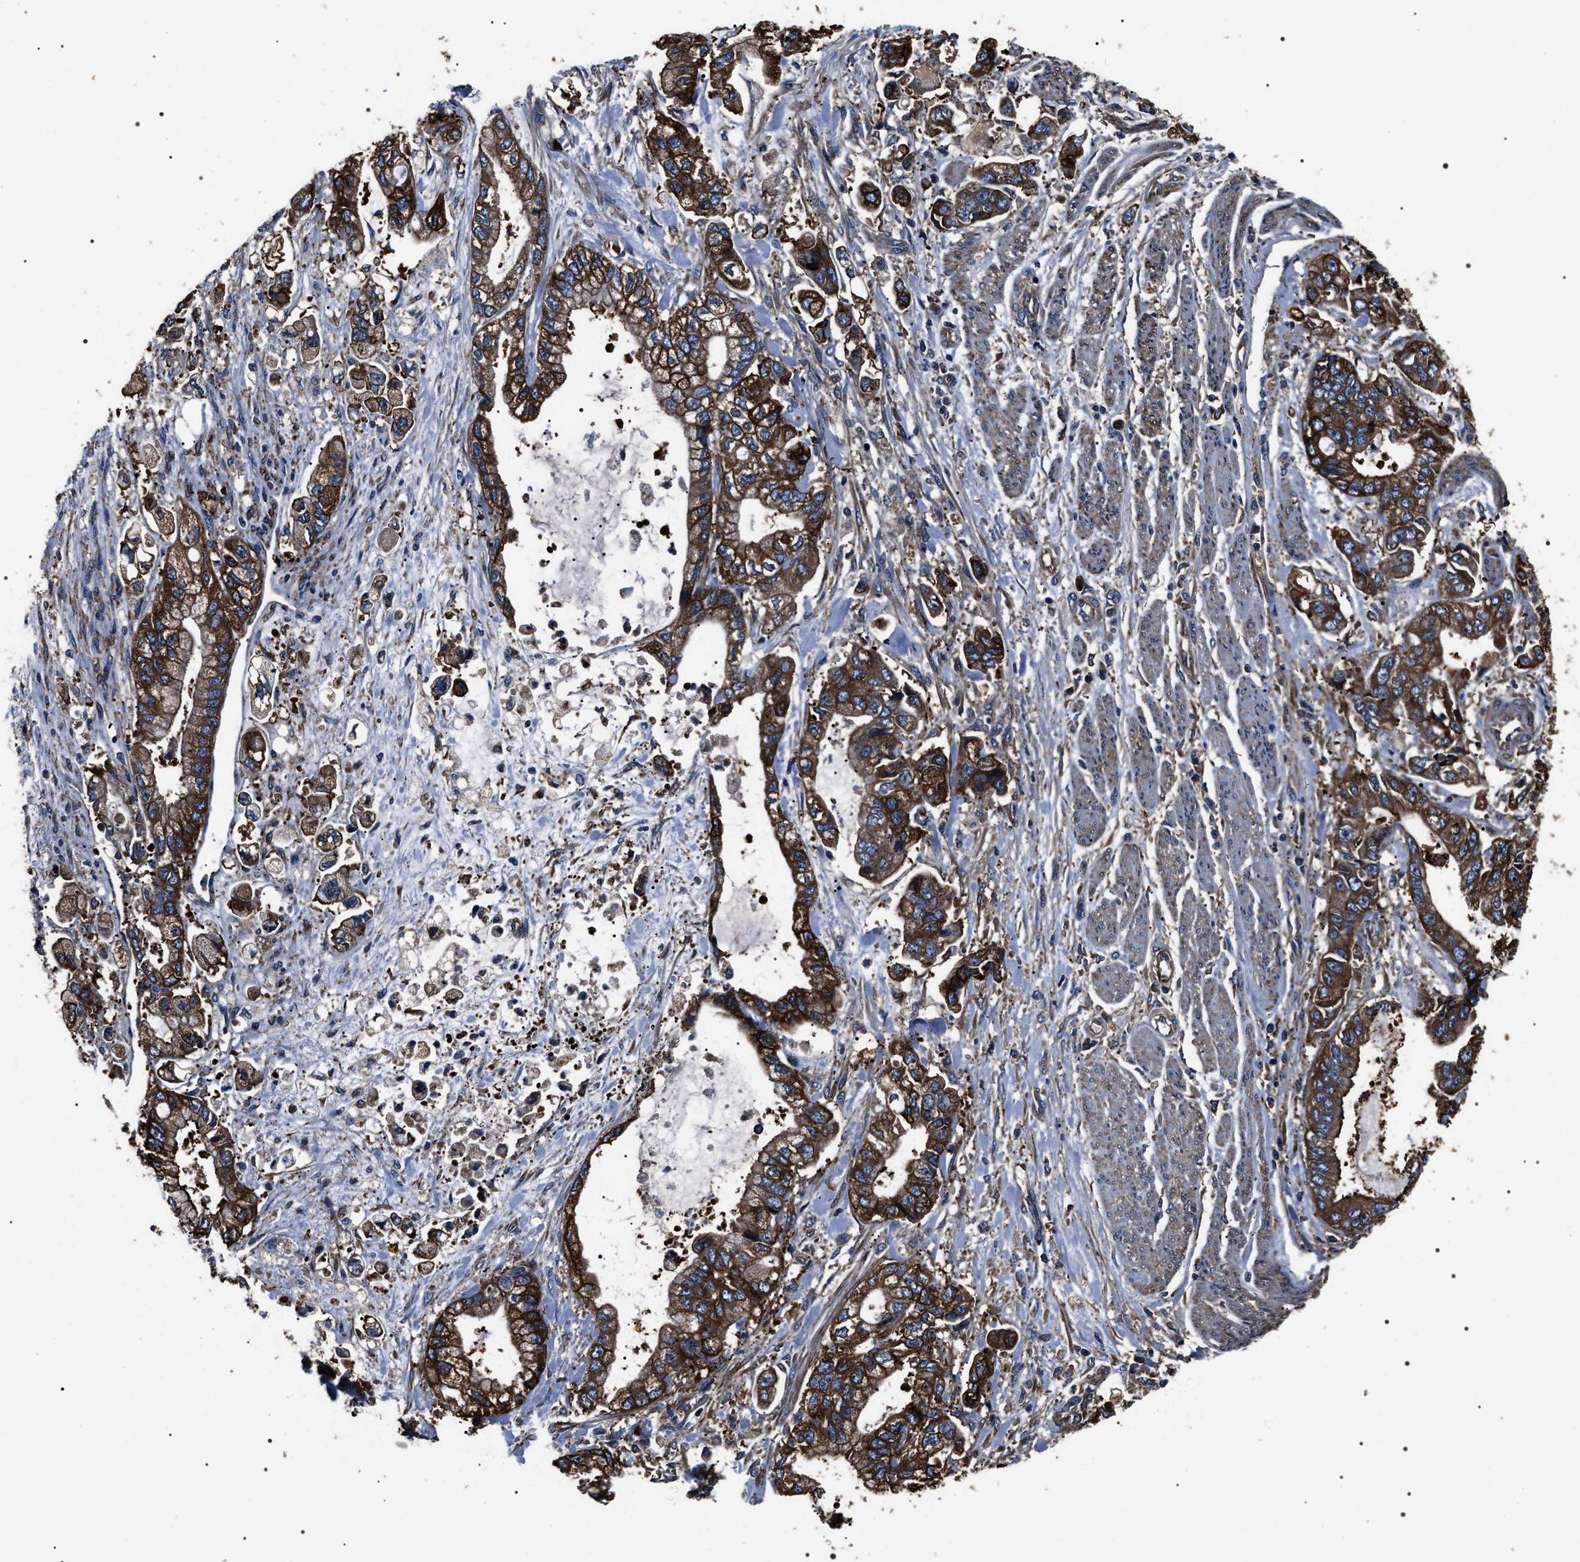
{"staining": {"intensity": "strong", "quantity": ">75%", "location": "cytoplasmic/membranous"}, "tissue": "stomach cancer", "cell_type": "Tumor cells", "image_type": "cancer", "snomed": [{"axis": "morphology", "description": "Normal tissue, NOS"}, {"axis": "morphology", "description": "Adenocarcinoma, NOS"}, {"axis": "topography", "description": "Stomach"}], "caption": "Immunohistochemistry staining of stomach cancer, which shows high levels of strong cytoplasmic/membranous staining in approximately >75% of tumor cells indicating strong cytoplasmic/membranous protein staining. The staining was performed using DAB (brown) for protein detection and nuclei were counterstained in hematoxylin (blue).", "gene": "HSCB", "patient": {"sex": "male", "age": 62}}